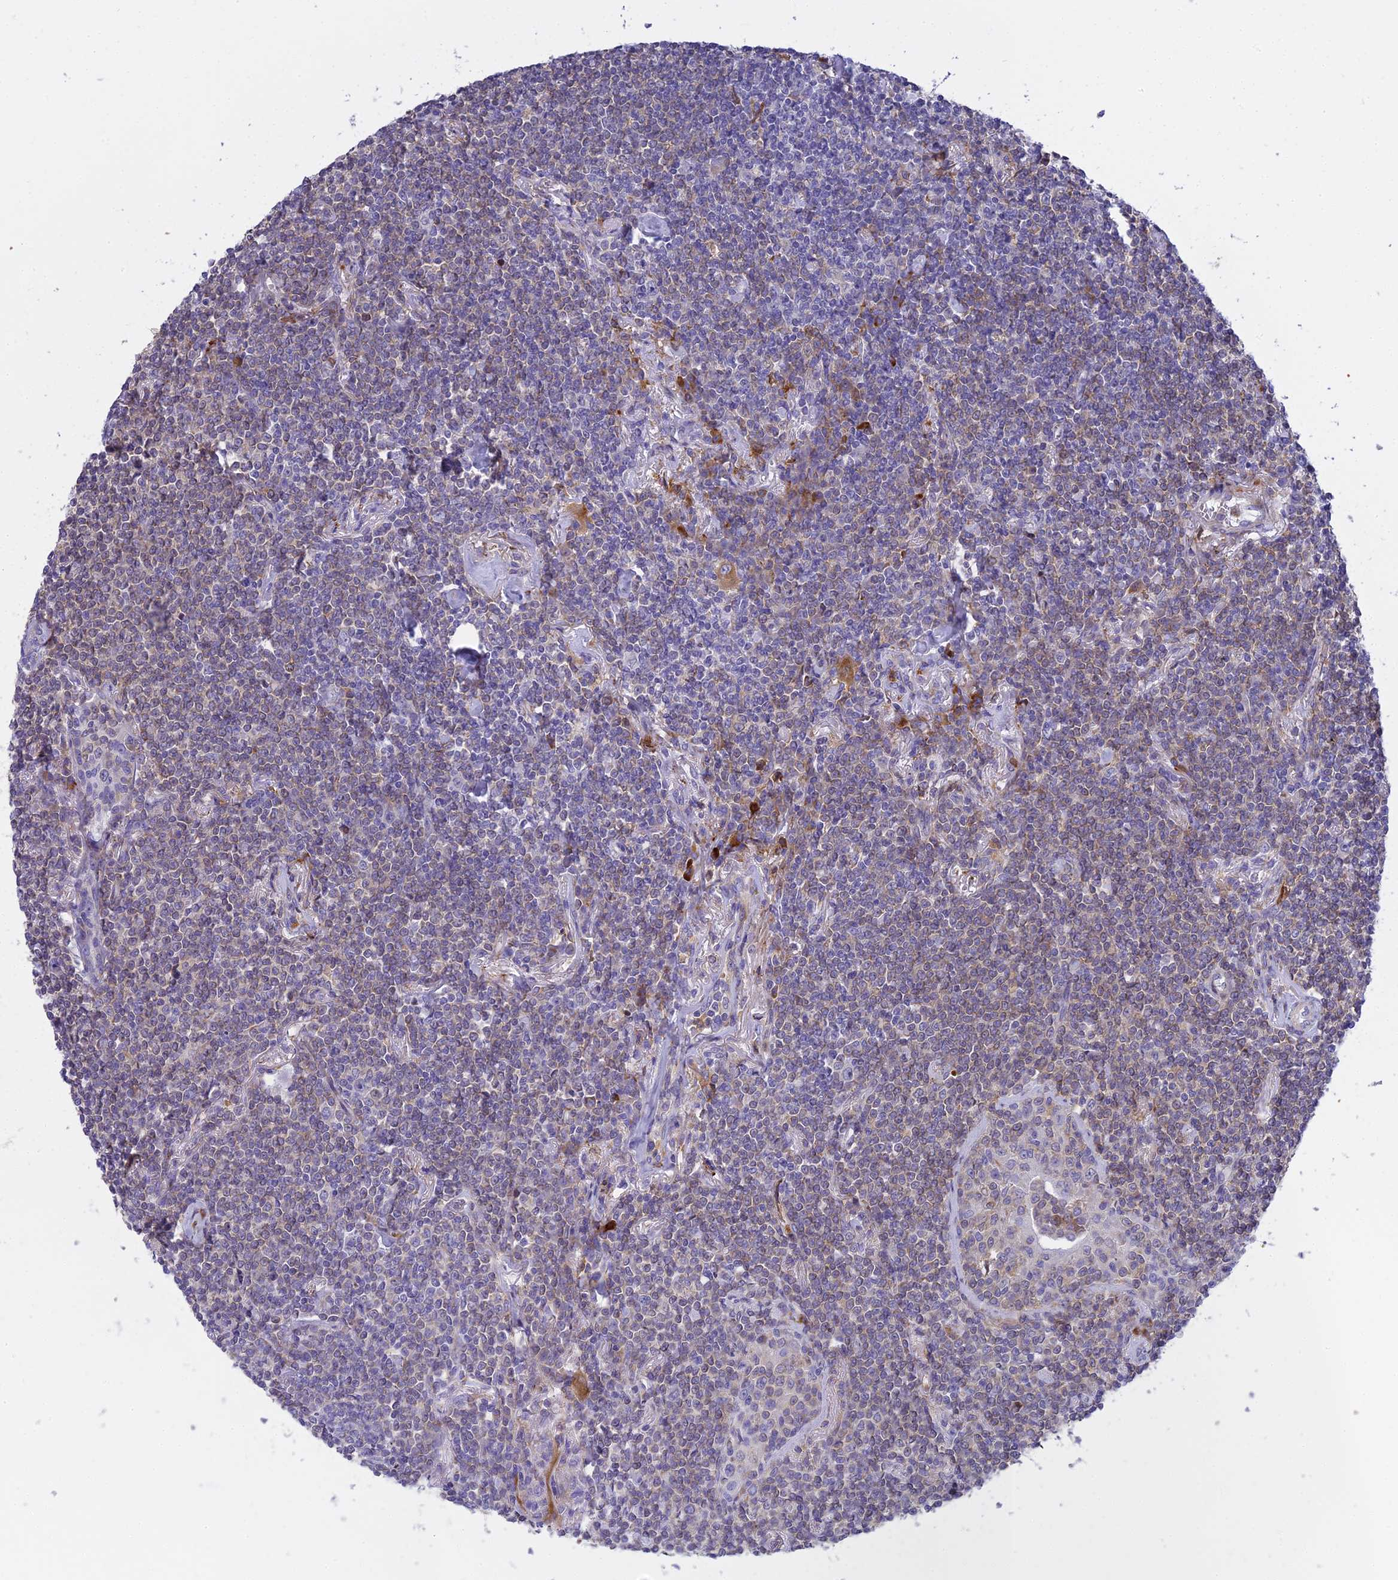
{"staining": {"intensity": "weak", "quantity": "25%-75%", "location": "cytoplasmic/membranous"}, "tissue": "lymphoma", "cell_type": "Tumor cells", "image_type": "cancer", "snomed": [{"axis": "morphology", "description": "Malignant lymphoma, non-Hodgkin's type, Low grade"}, {"axis": "topography", "description": "Lung"}], "caption": "Immunohistochemical staining of human low-grade malignant lymphoma, non-Hodgkin's type demonstrates low levels of weak cytoplasmic/membranous protein expression in approximately 25%-75% of tumor cells.", "gene": "CLCN7", "patient": {"sex": "female", "age": 71}}